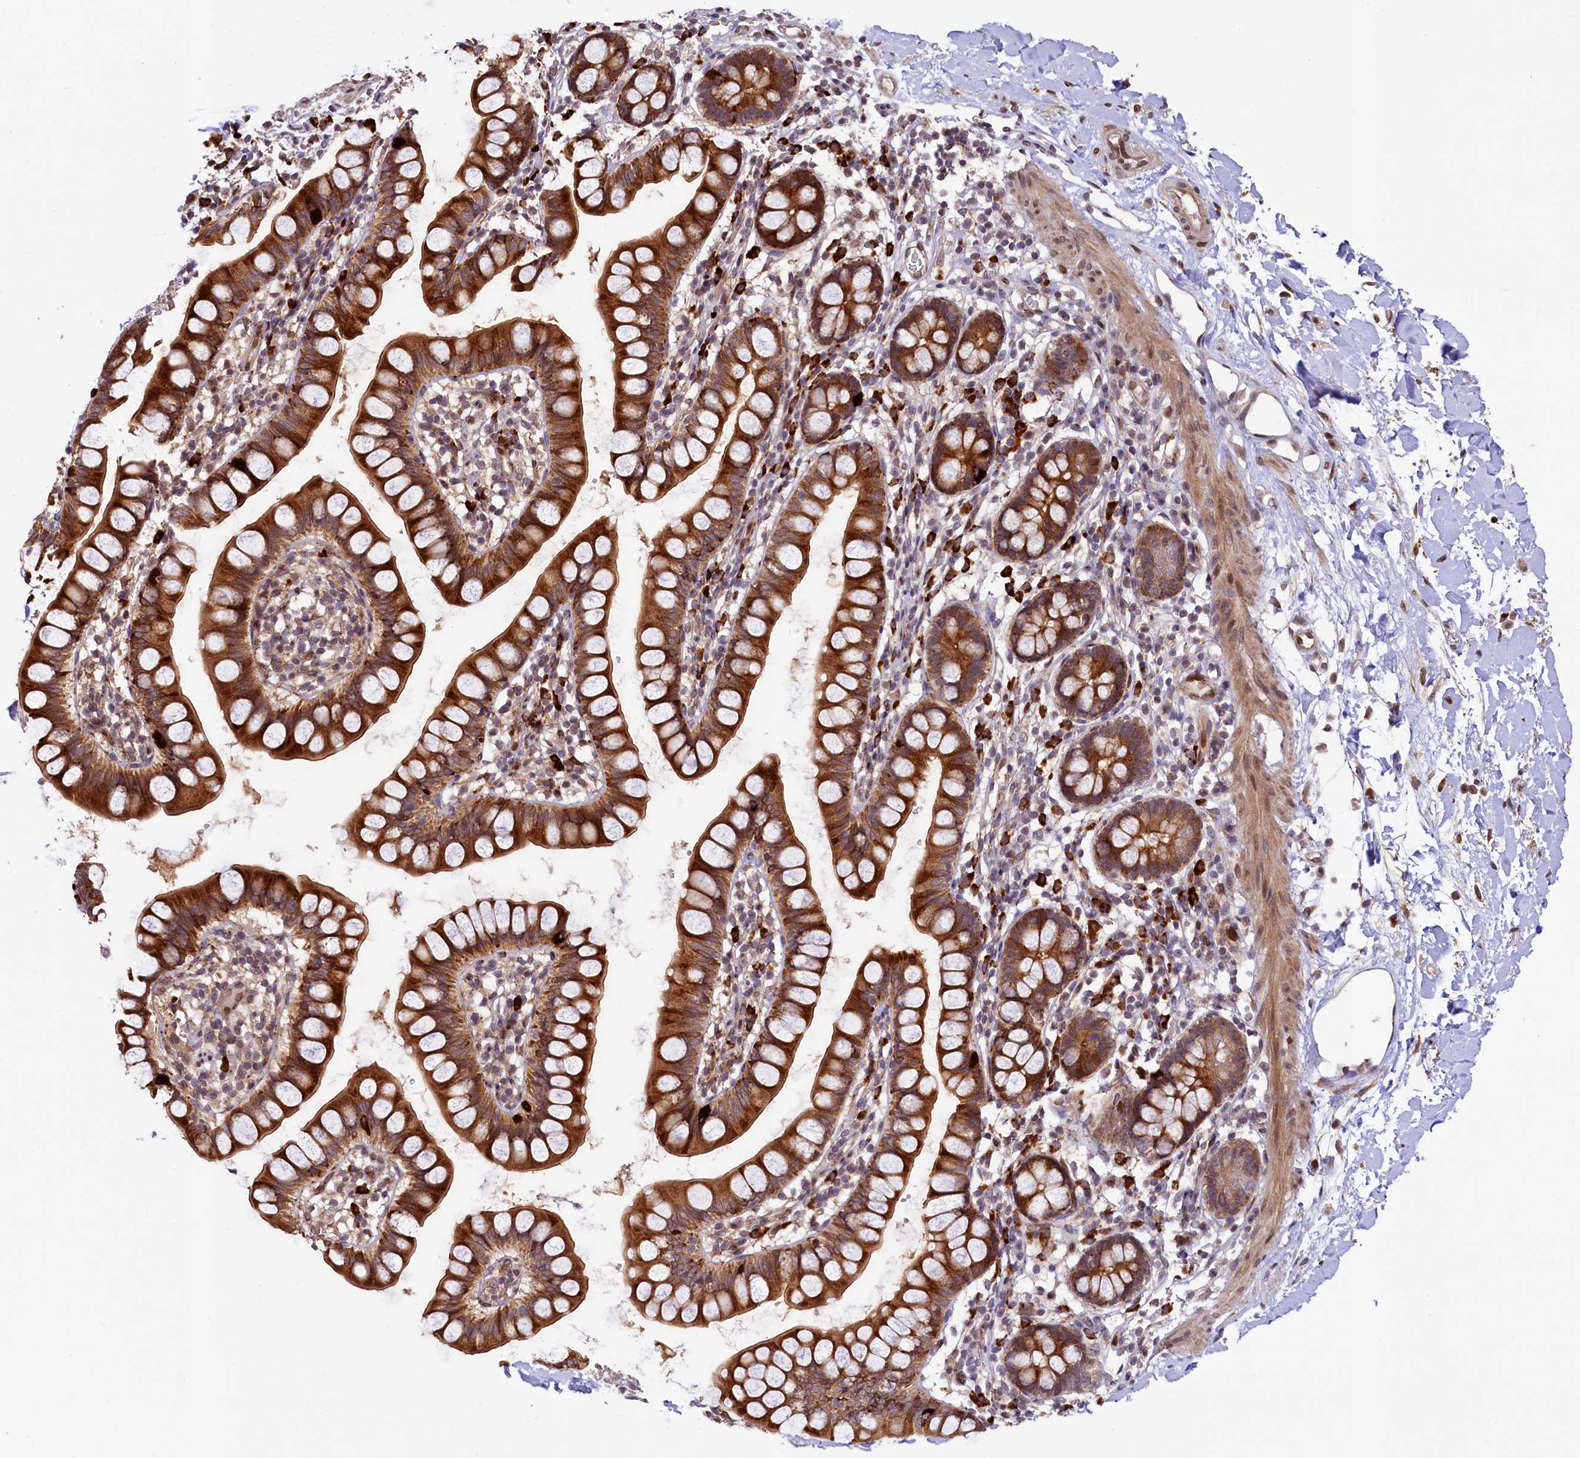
{"staining": {"intensity": "moderate", "quantity": "25%-75%", "location": "cytoplasmic/membranous"}, "tissue": "smooth muscle", "cell_type": "Smooth muscle cells", "image_type": "normal", "snomed": [{"axis": "morphology", "description": "Normal tissue, NOS"}, {"axis": "topography", "description": "Smooth muscle"}, {"axis": "topography", "description": "Small intestine"}], "caption": "Approximately 25%-75% of smooth muscle cells in benign smooth muscle display moderate cytoplasmic/membranous protein staining as visualized by brown immunohistochemical staining.", "gene": "C5orf15", "patient": {"sex": "female", "age": 84}}